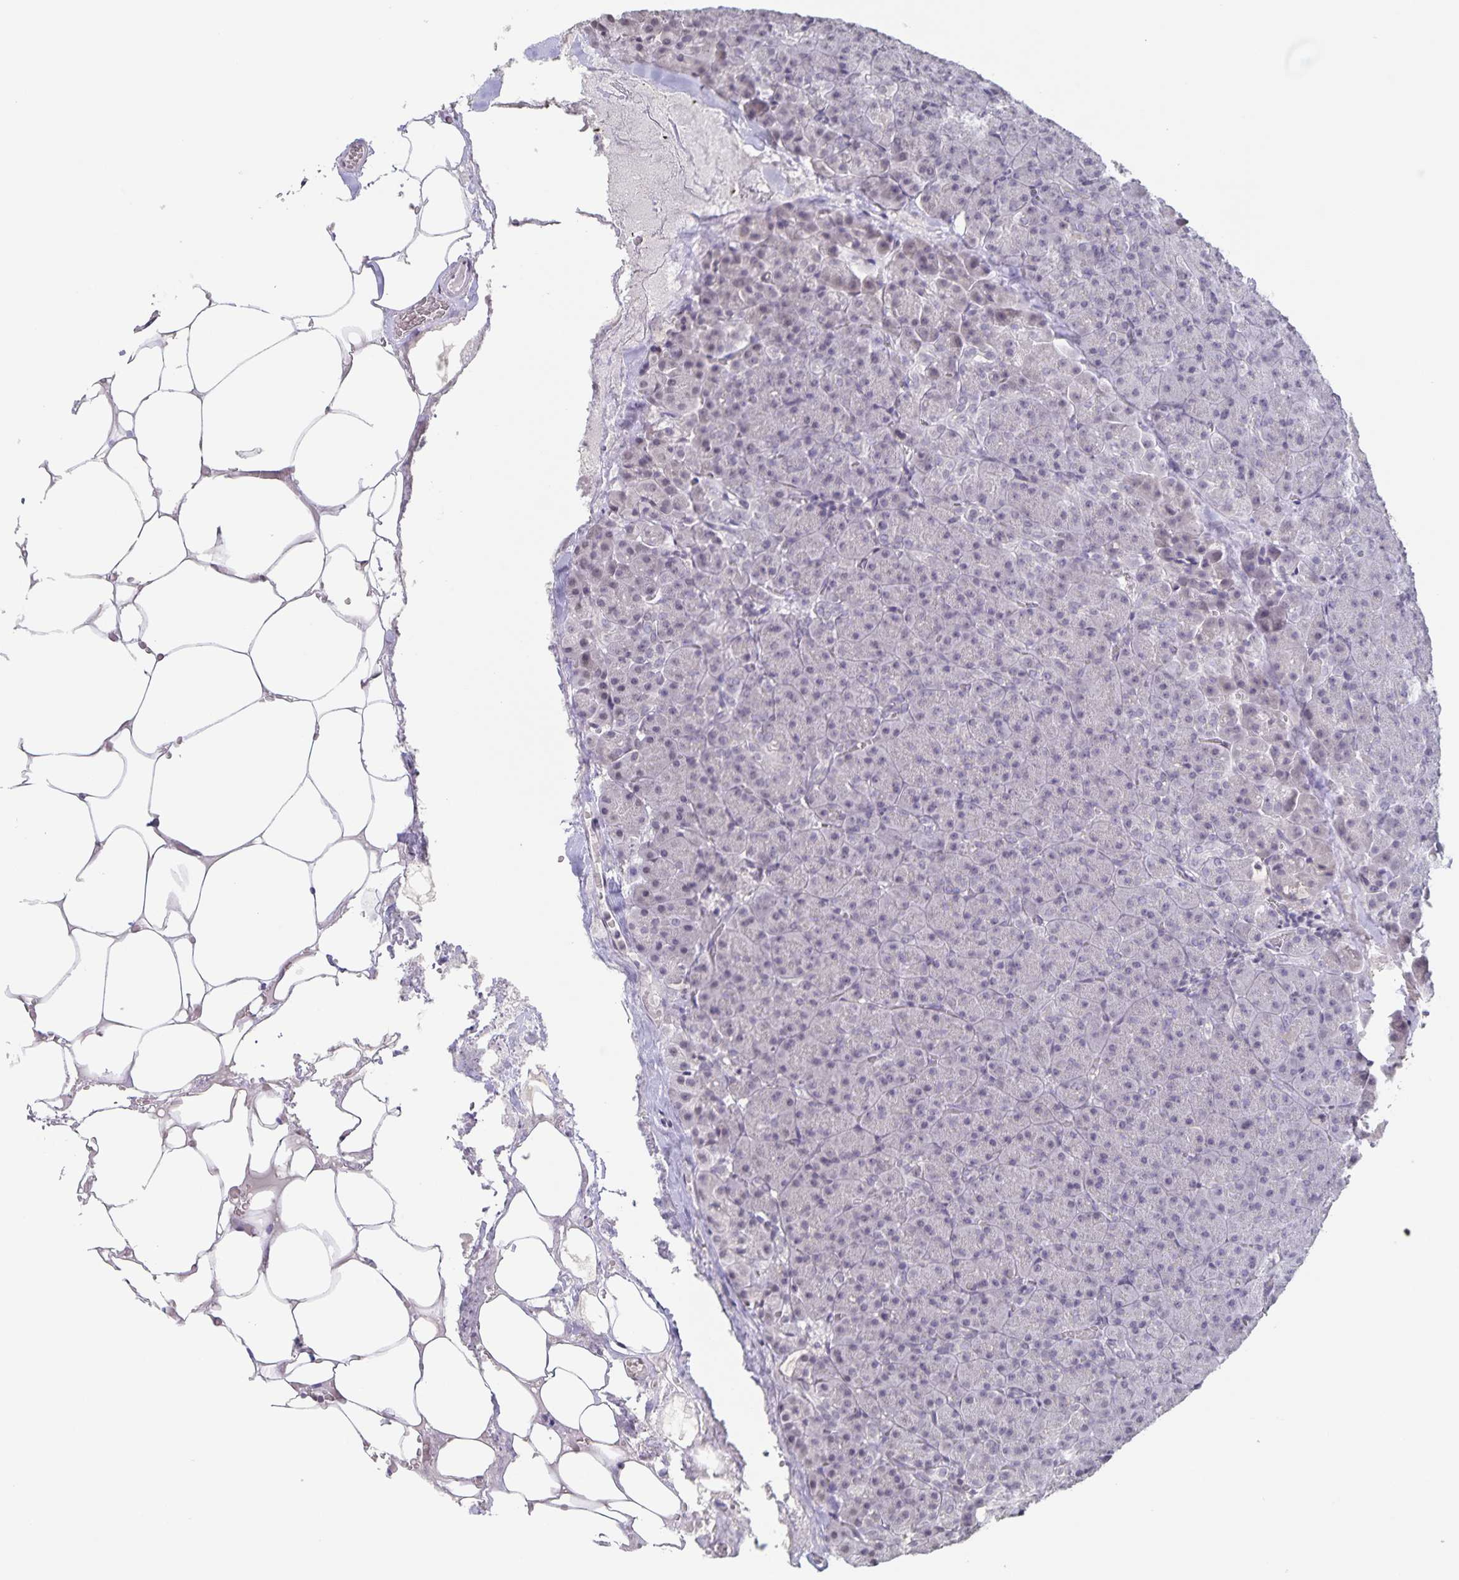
{"staining": {"intensity": "weak", "quantity": "<25%", "location": "cytoplasmic/membranous"}, "tissue": "pancreas", "cell_type": "Exocrine glandular cells", "image_type": "normal", "snomed": [{"axis": "morphology", "description": "Normal tissue, NOS"}, {"axis": "topography", "description": "Pancreas"}], "caption": "This is a histopathology image of immunohistochemistry (IHC) staining of unremarkable pancreas, which shows no expression in exocrine glandular cells. (DAB (3,3'-diaminobenzidine) IHC, high magnification).", "gene": "AQP4", "patient": {"sex": "female", "age": 74}}